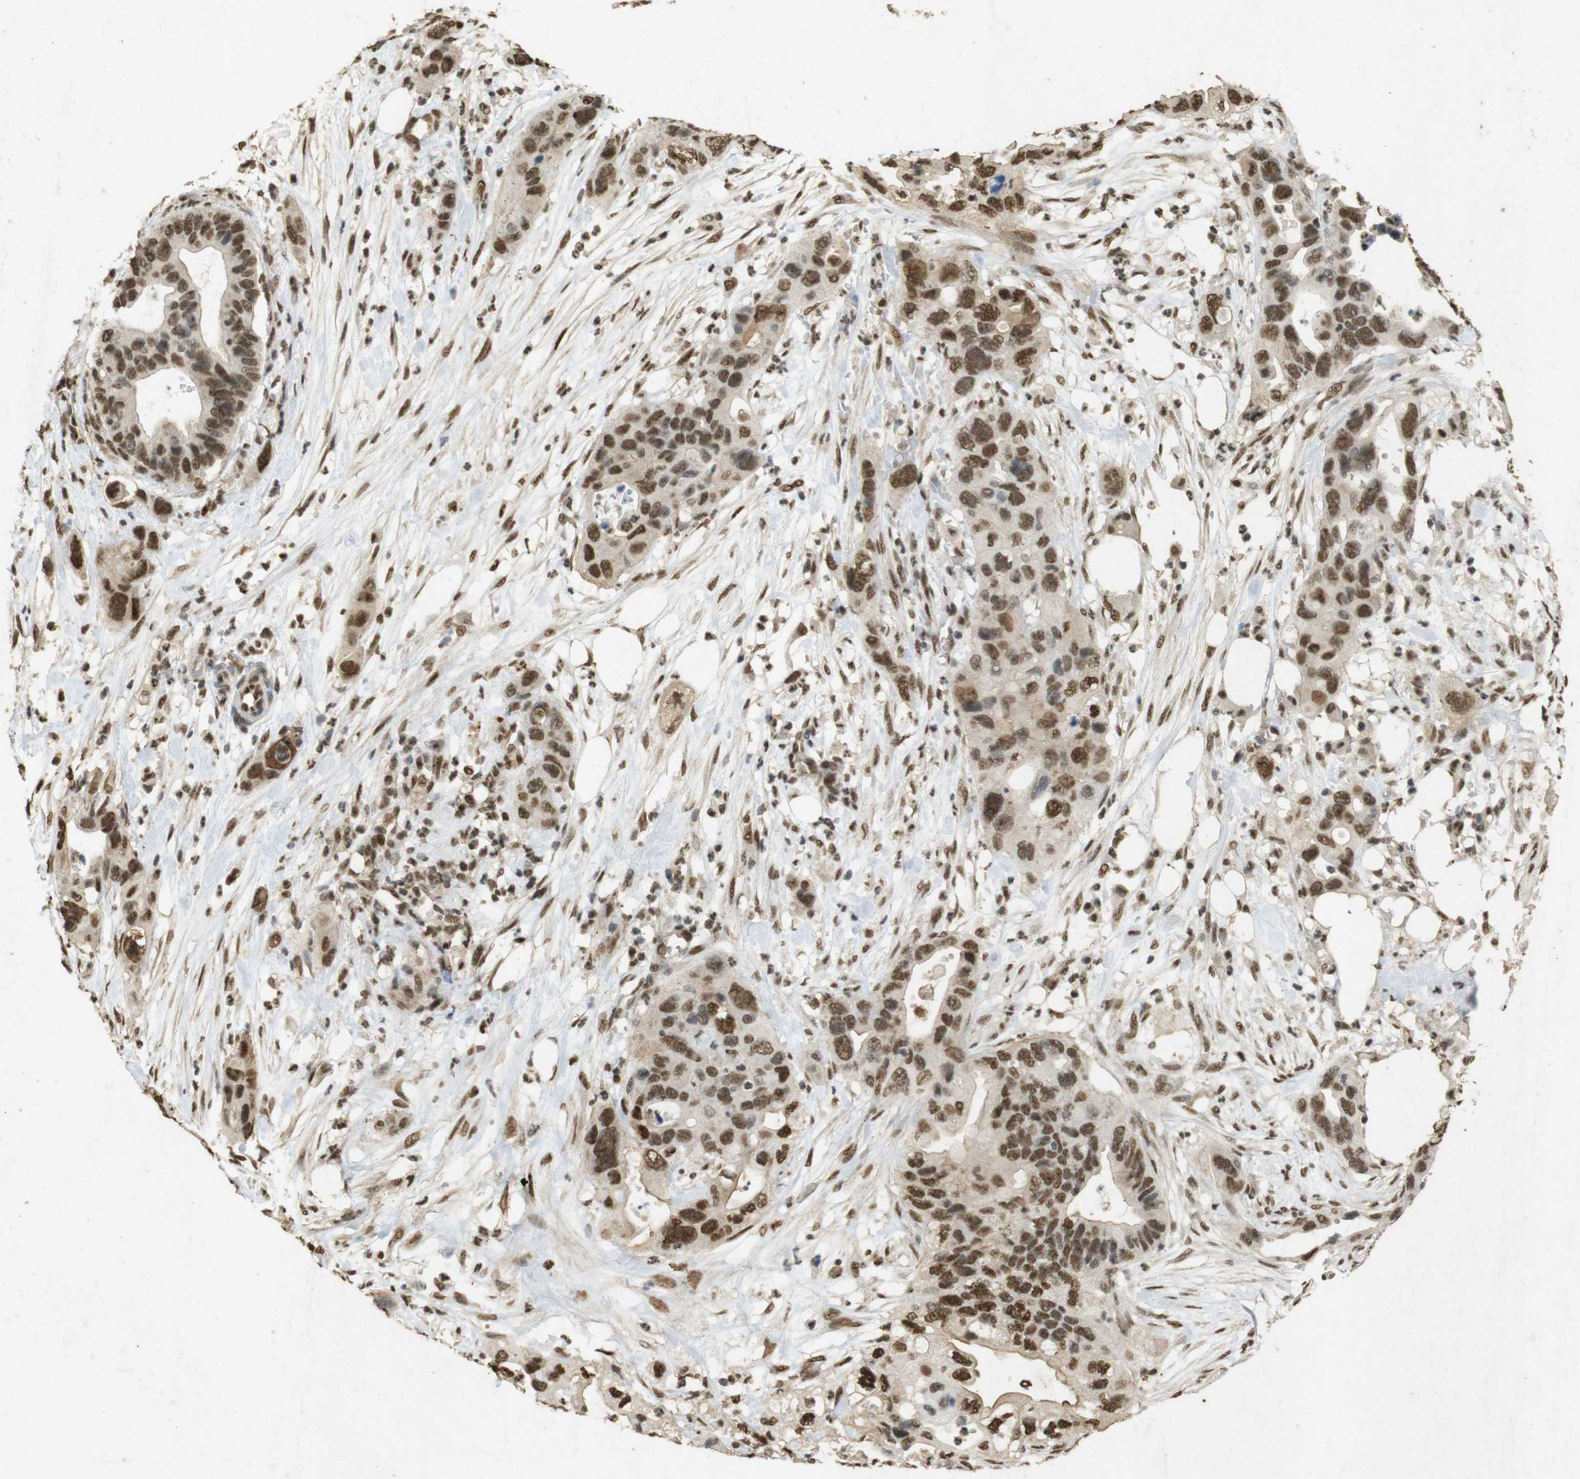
{"staining": {"intensity": "strong", "quantity": ">75%", "location": "cytoplasmic/membranous,nuclear"}, "tissue": "pancreatic cancer", "cell_type": "Tumor cells", "image_type": "cancer", "snomed": [{"axis": "morphology", "description": "Adenocarcinoma, NOS"}, {"axis": "topography", "description": "Pancreas"}], "caption": "This histopathology image demonstrates pancreatic cancer (adenocarcinoma) stained with immunohistochemistry (IHC) to label a protein in brown. The cytoplasmic/membranous and nuclear of tumor cells show strong positivity for the protein. Nuclei are counter-stained blue.", "gene": "GATA4", "patient": {"sex": "female", "age": 71}}